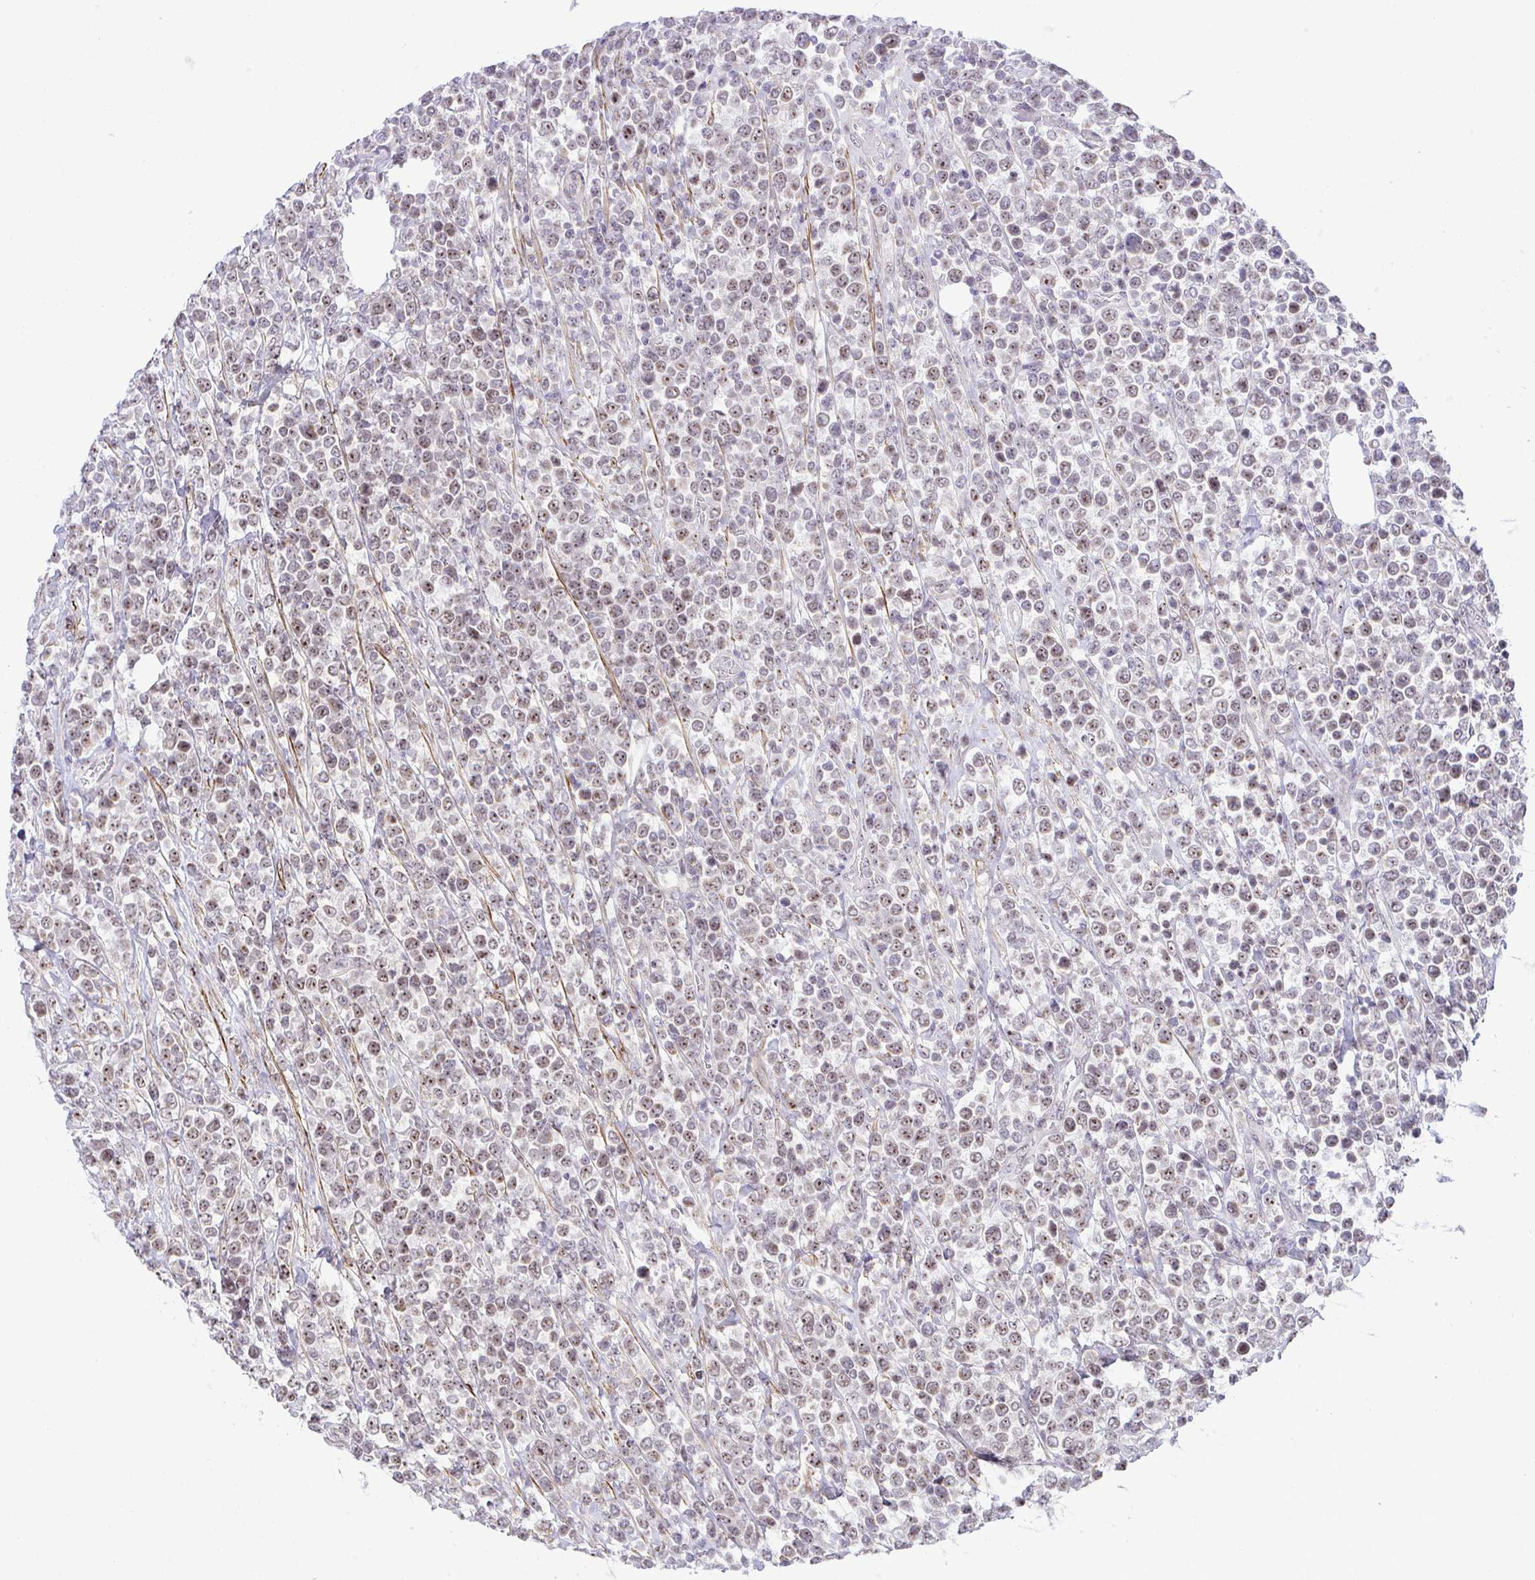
{"staining": {"intensity": "weak", "quantity": "<25%", "location": "nuclear"}, "tissue": "lymphoma", "cell_type": "Tumor cells", "image_type": "cancer", "snomed": [{"axis": "morphology", "description": "Malignant lymphoma, non-Hodgkin's type, High grade"}, {"axis": "topography", "description": "Soft tissue"}], "caption": "Tumor cells are negative for brown protein staining in lymphoma.", "gene": "RSL24D1", "patient": {"sex": "female", "age": 56}}